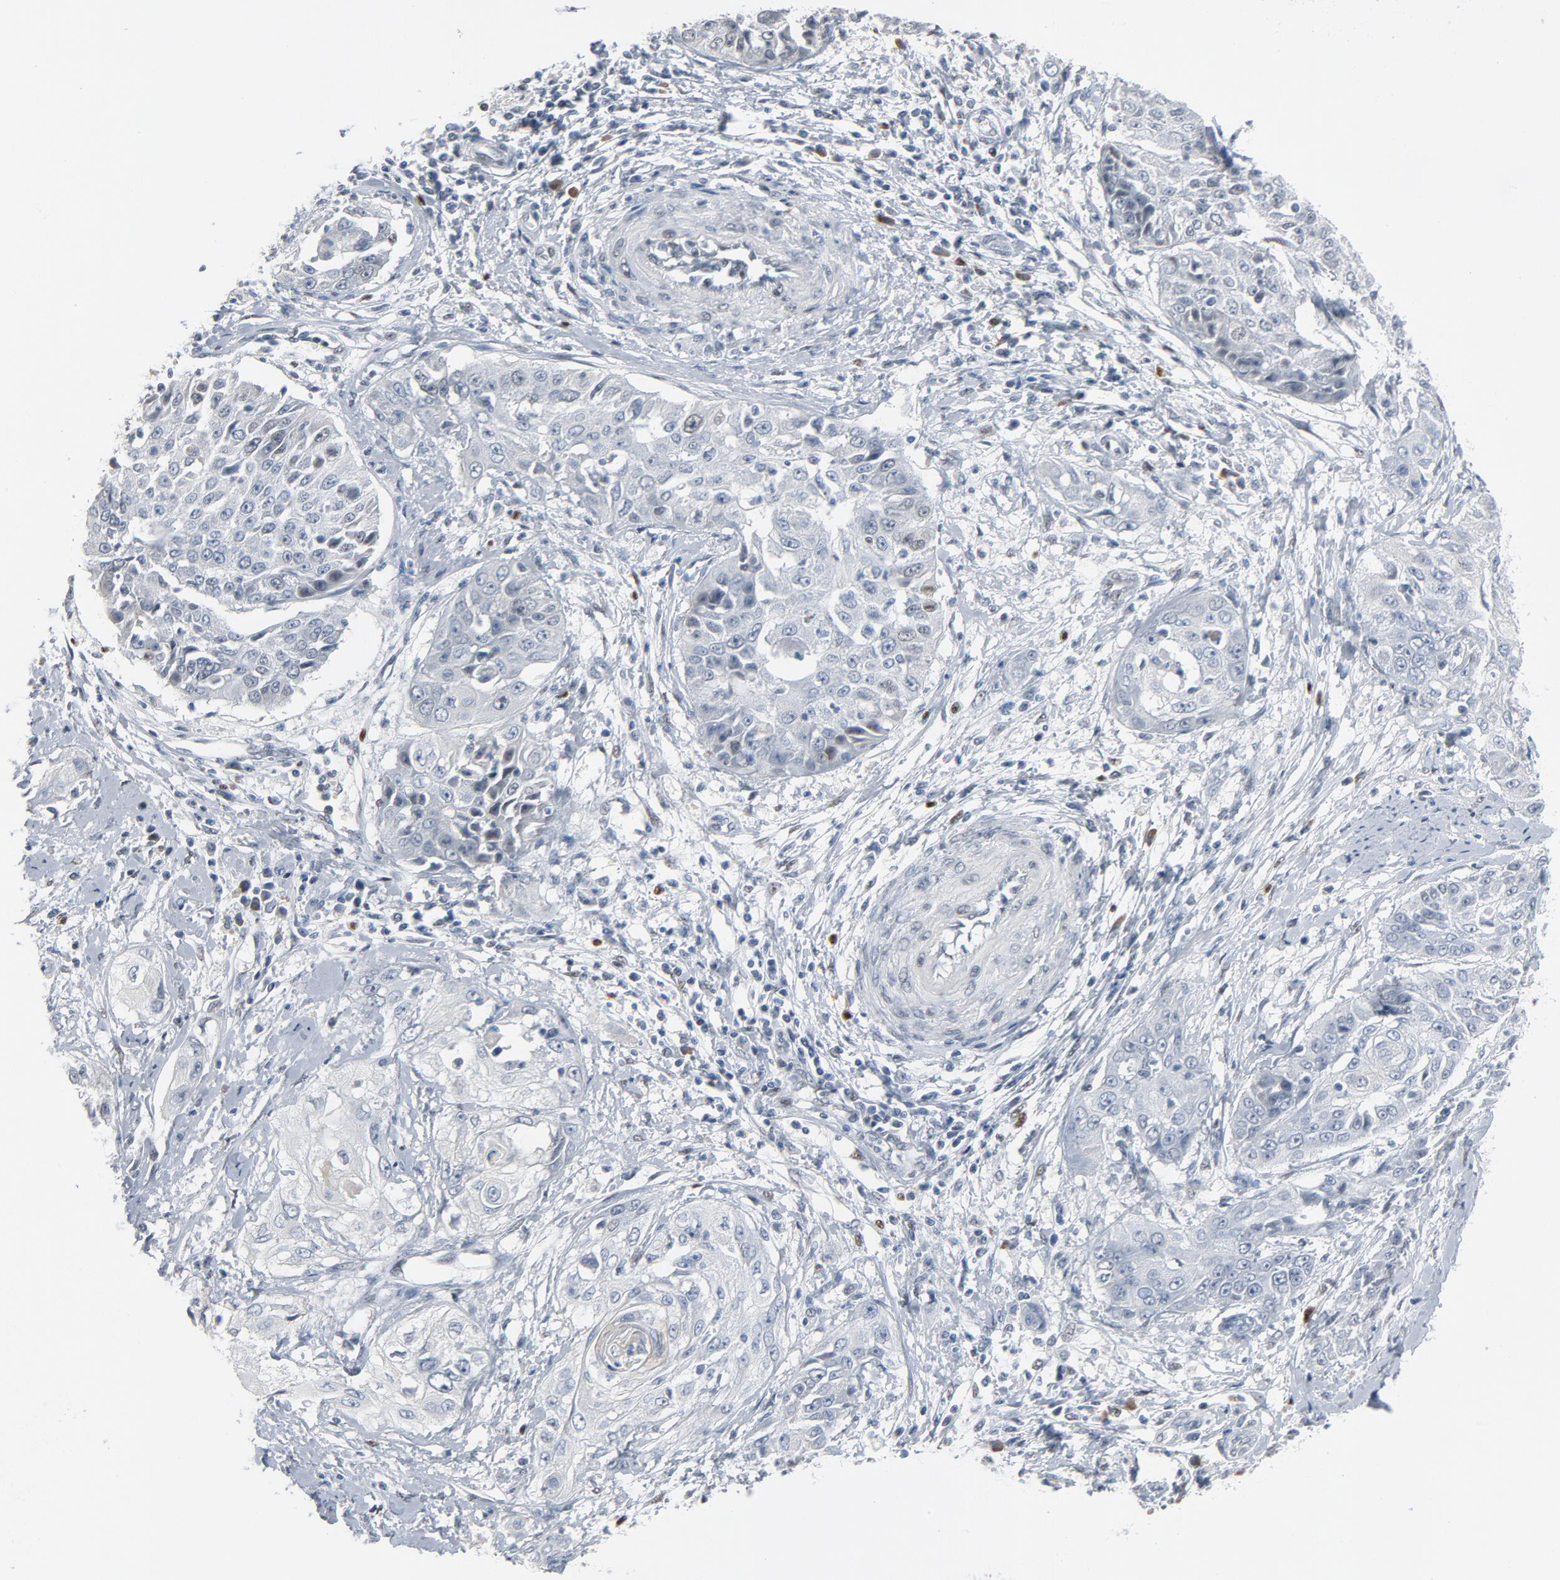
{"staining": {"intensity": "negative", "quantity": "none", "location": "none"}, "tissue": "cervical cancer", "cell_type": "Tumor cells", "image_type": "cancer", "snomed": [{"axis": "morphology", "description": "Squamous cell carcinoma, NOS"}, {"axis": "topography", "description": "Cervix"}], "caption": "Tumor cells are negative for protein expression in human cervical squamous cell carcinoma.", "gene": "FOXP1", "patient": {"sex": "female", "age": 64}}